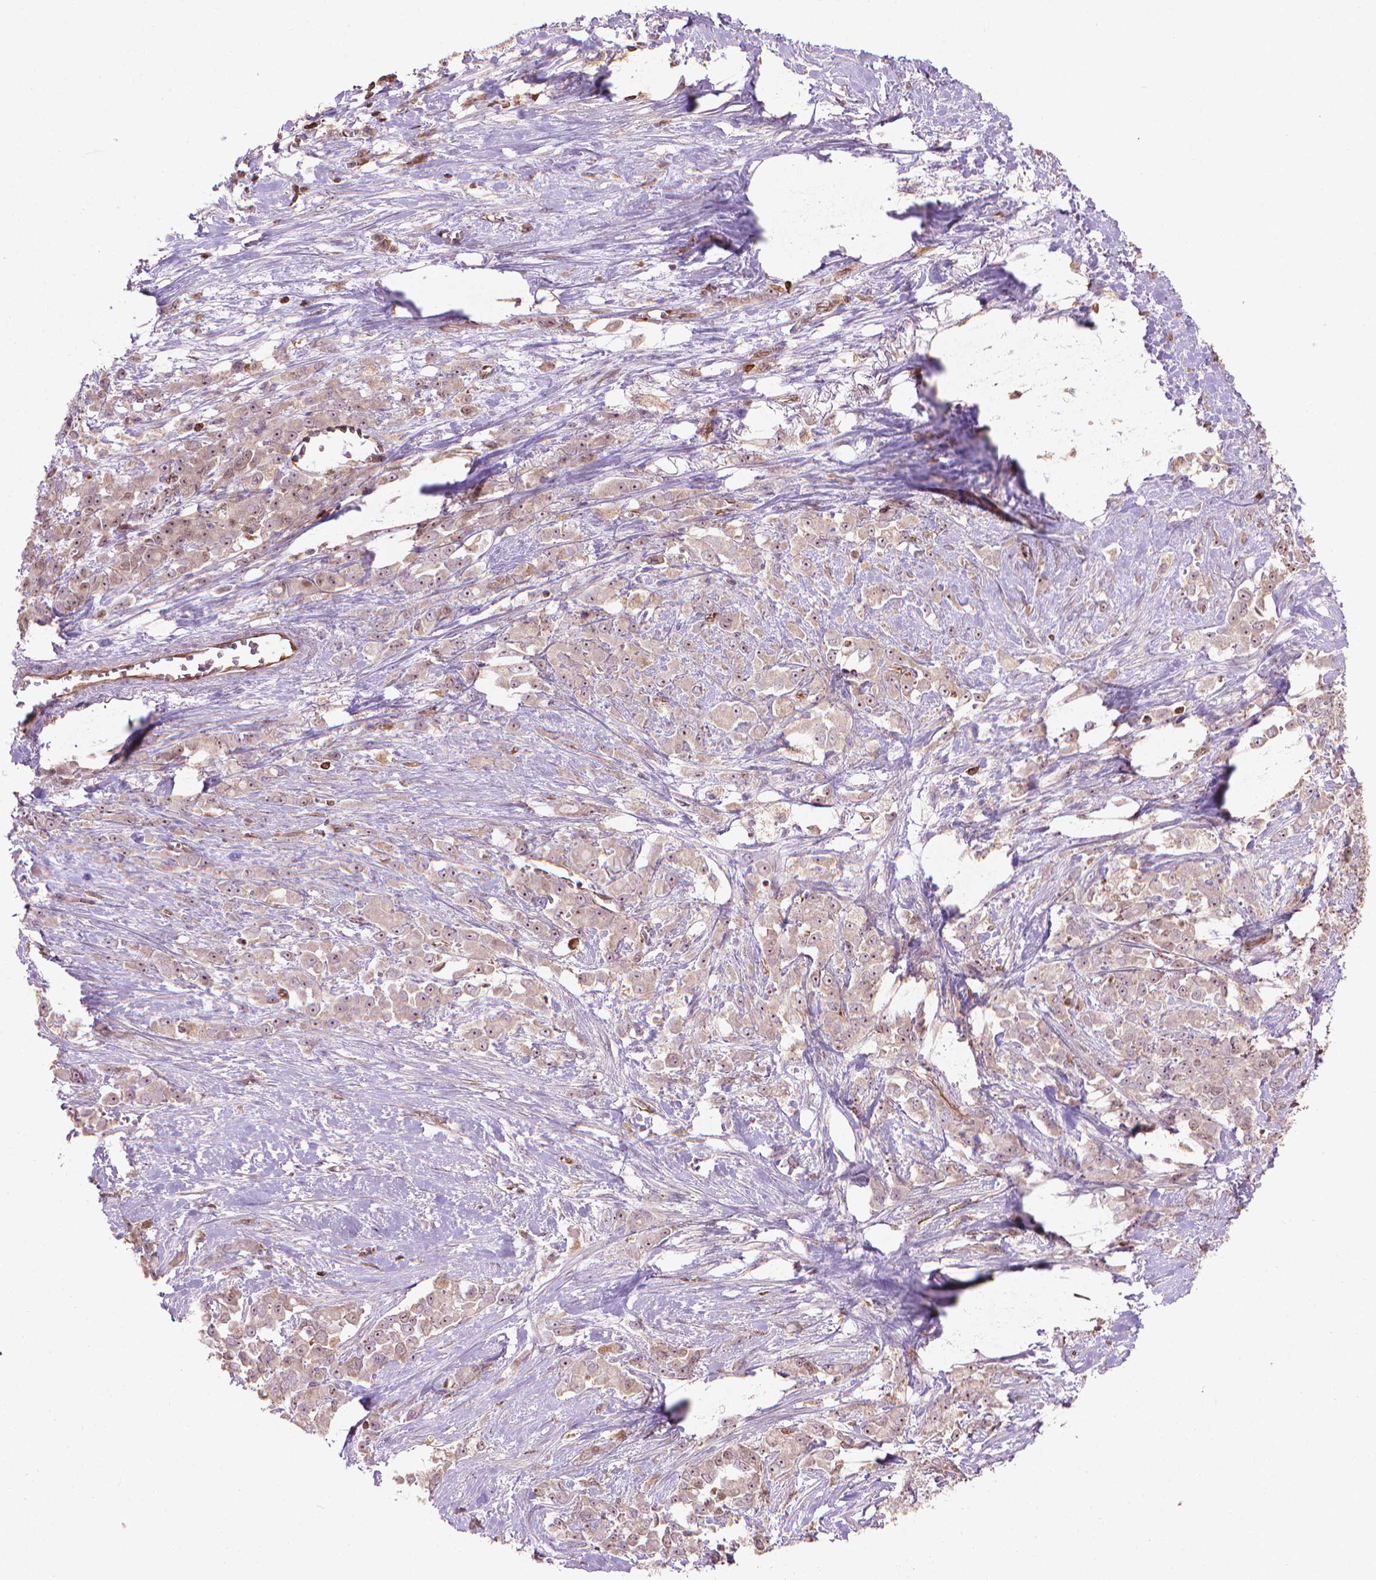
{"staining": {"intensity": "weak", "quantity": ">75%", "location": "cytoplasmic/membranous,nuclear"}, "tissue": "stomach cancer", "cell_type": "Tumor cells", "image_type": "cancer", "snomed": [{"axis": "morphology", "description": "Adenocarcinoma, NOS"}, {"axis": "topography", "description": "Stomach"}], "caption": "High-magnification brightfield microscopy of stomach adenocarcinoma stained with DAB (3,3'-diaminobenzidine) (brown) and counterstained with hematoxylin (blue). tumor cells exhibit weak cytoplasmic/membranous and nuclear staining is identified in about>75% of cells.", "gene": "SMC2", "patient": {"sex": "female", "age": 76}}